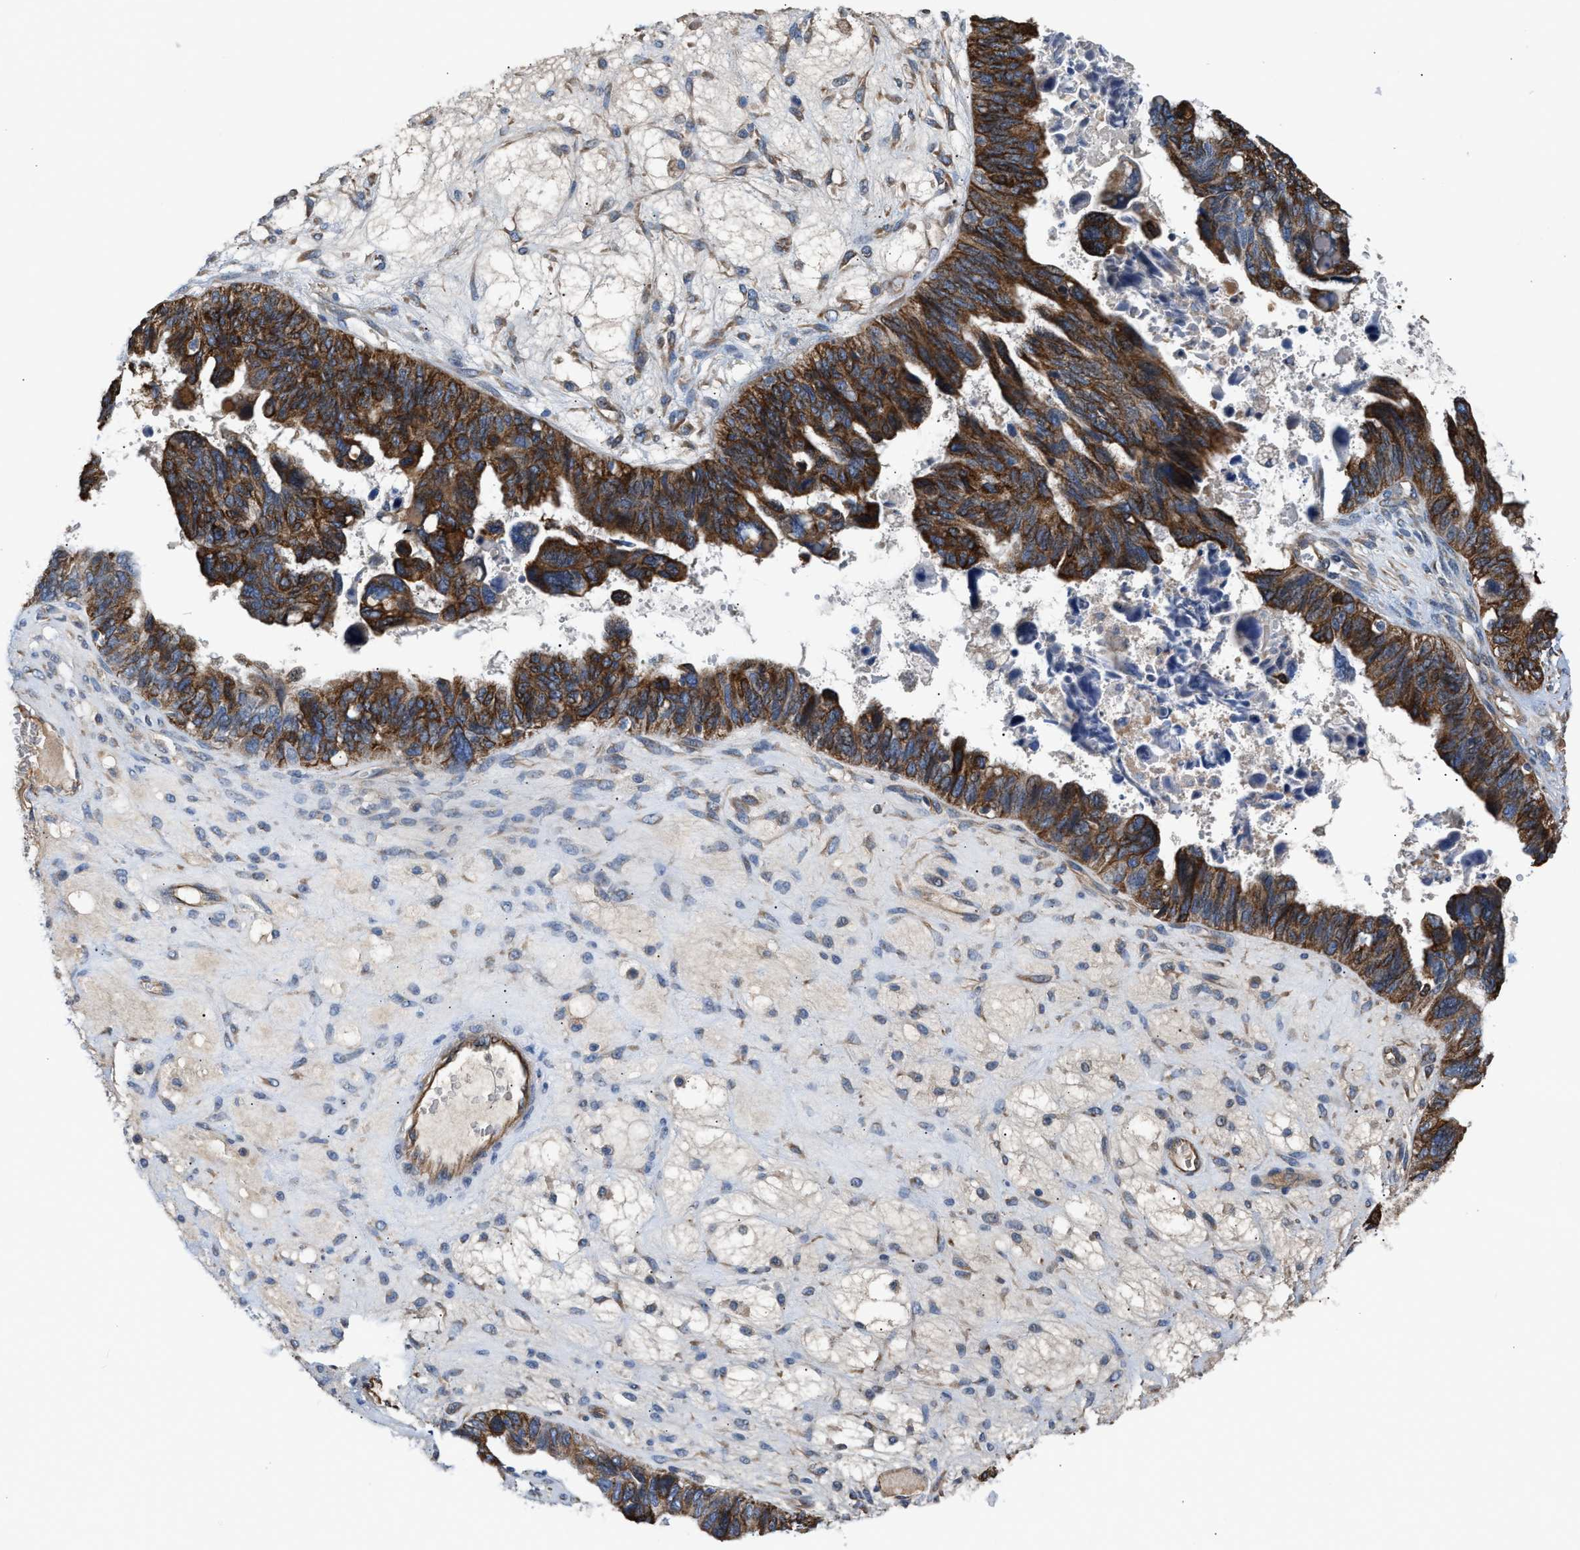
{"staining": {"intensity": "strong", "quantity": ">75%", "location": "cytoplasmic/membranous"}, "tissue": "ovarian cancer", "cell_type": "Tumor cells", "image_type": "cancer", "snomed": [{"axis": "morphology", "description": "Cystadenocarcinoma, serous, NOS"}, {"axis": "topography", "description": "Ovary"}], "caption": "Ovarian cancer was stained to show a protein in brown. There is high levels of strong cytoplasmic/membranous expression in about >75% of tumor cells.", "gene": "TFPI", "patient": {"sex": "female", "age": 79}}